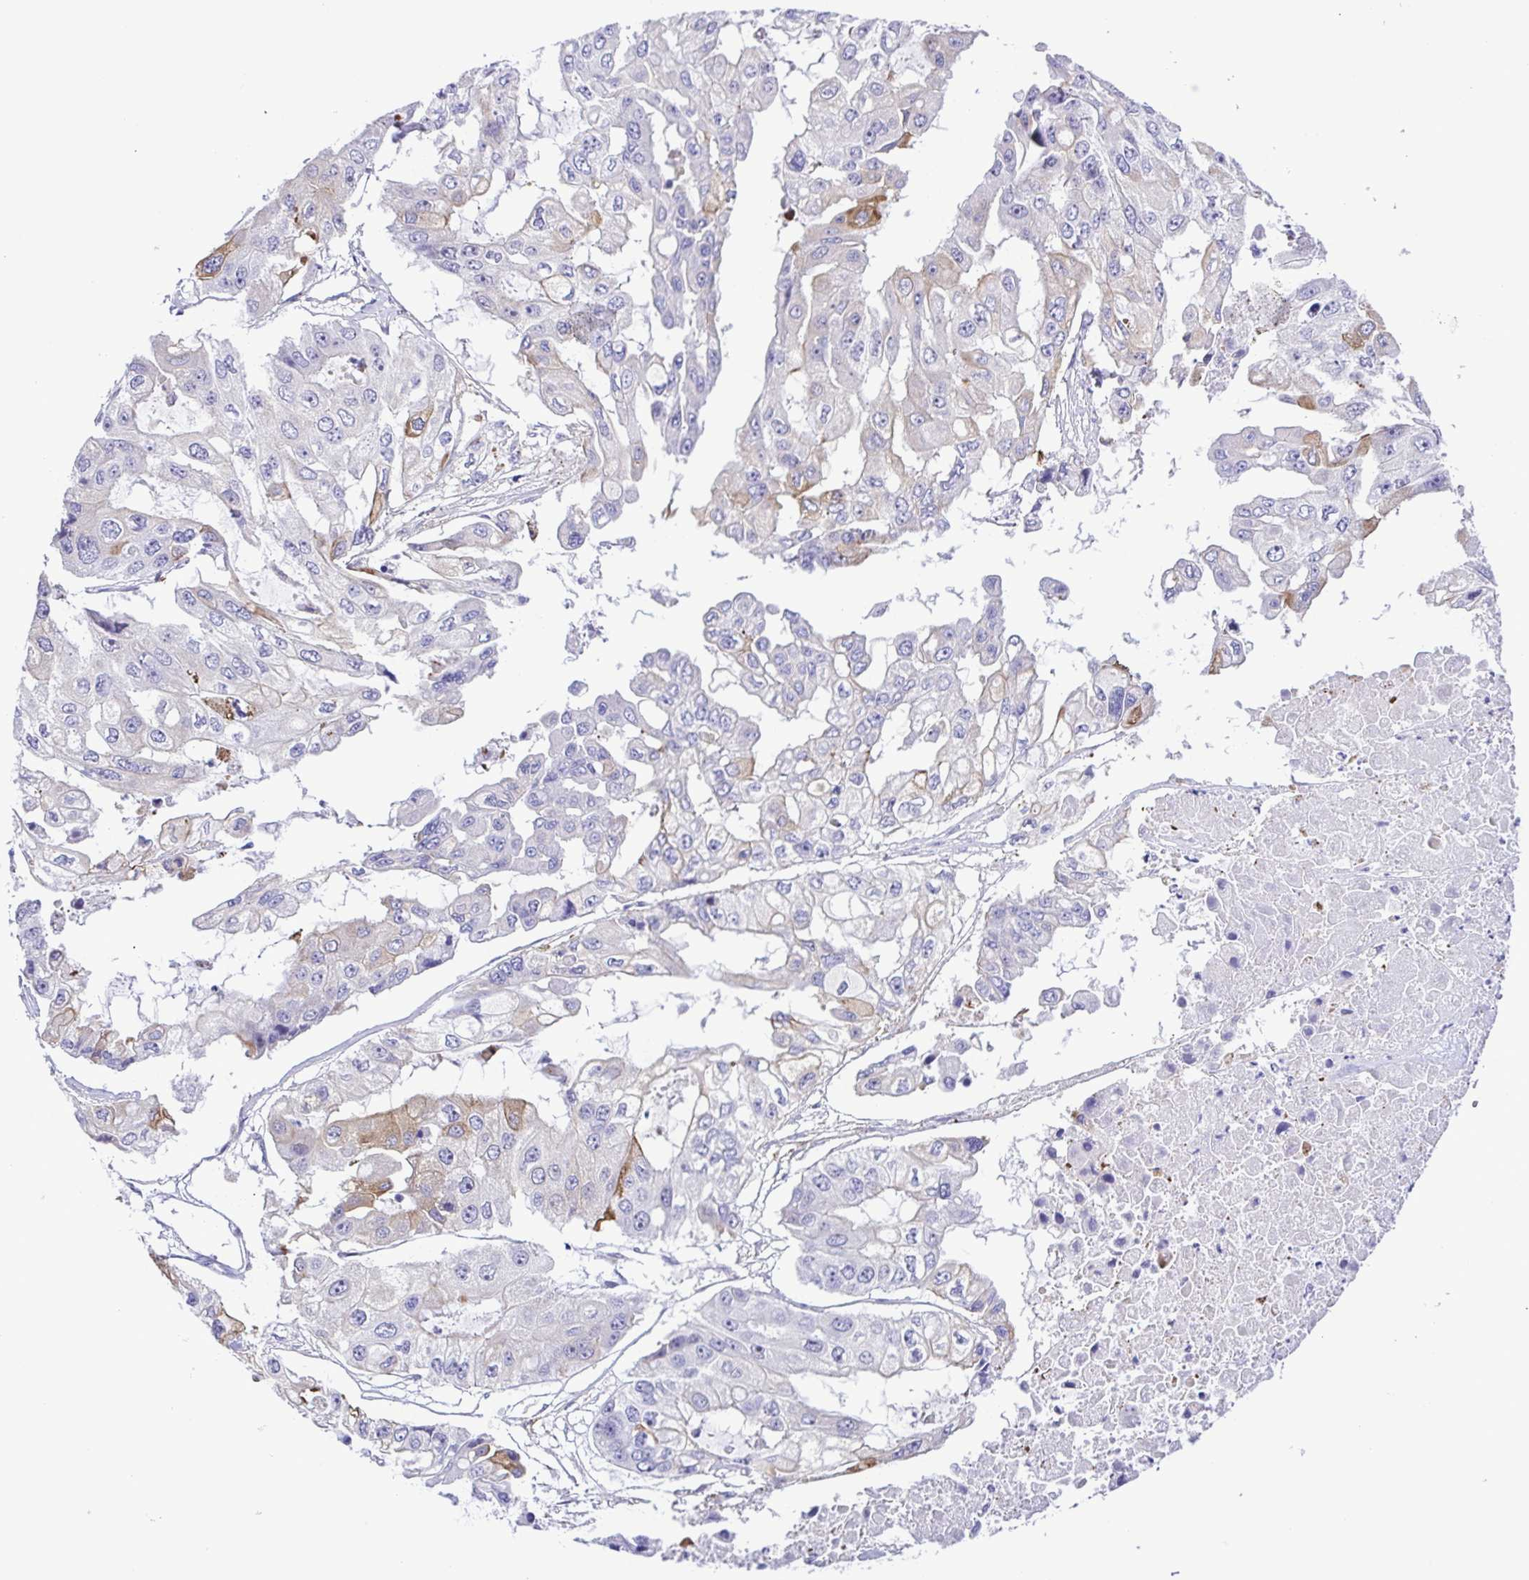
{"staining": {"intensity": "moderate", "quantity": "<25%", "location": "cytoplasmic/membranous"}, "tissue": "ovarian cancer", "cell_type": "Tumor cells", "image_type": "cancer", "snomed": [{"axis": "morphology", "description": "Cystadenocarcinoma, serous, NOS"}, {"axis": "topography", "description": "Ovary"}], "caption": "Moderate cytoplasmic/membranous staining is seen in approximately <25% of tumor cells in ovarian cancer. The protein of interest is shown in brown color, while the nuclei are stained blue.", "gene": "DCLK2", "patient": {"sex": "female", "age": 56}}